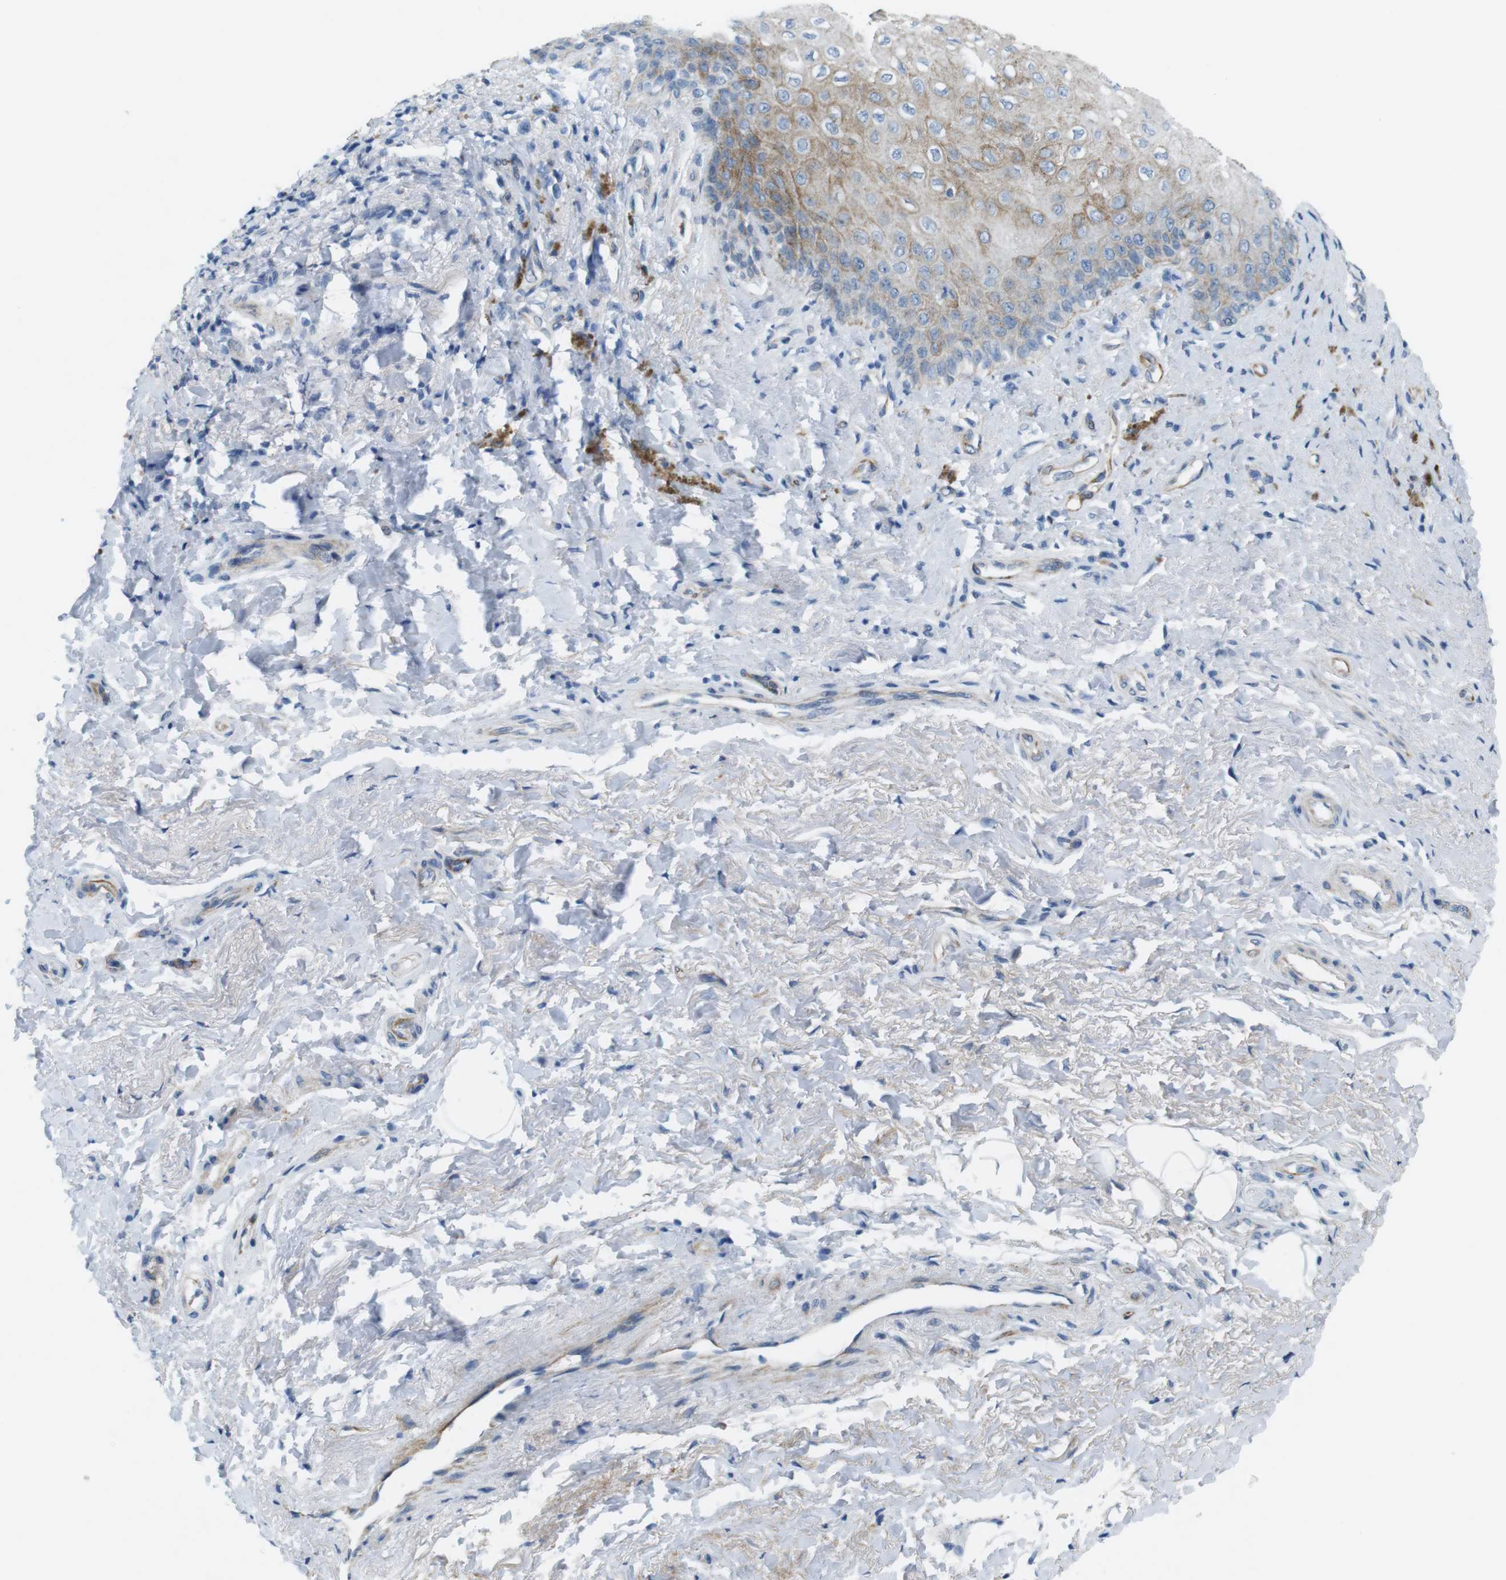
{"staining": {"intensity": "moderate", "quantity": ">75%", "location": "cytoplasmic/membranous"}, "tissue": "skin", "cell_type": "Epidermal cells", "image_type": "normal", "snomed": [{"axis": "morphology", "description": "Normal tissue, NOS"}, {"axis": "topography", "description": "Anal"}], "caption": "This is a photomicrograph of immunohistochemistry (IHC) staining of benign skin, which shows moderate positivity in the cytoplasmic/membranous of epidermal cells.", "gene": "MYH9", "patient": {"sex": "female", "age": 46}}